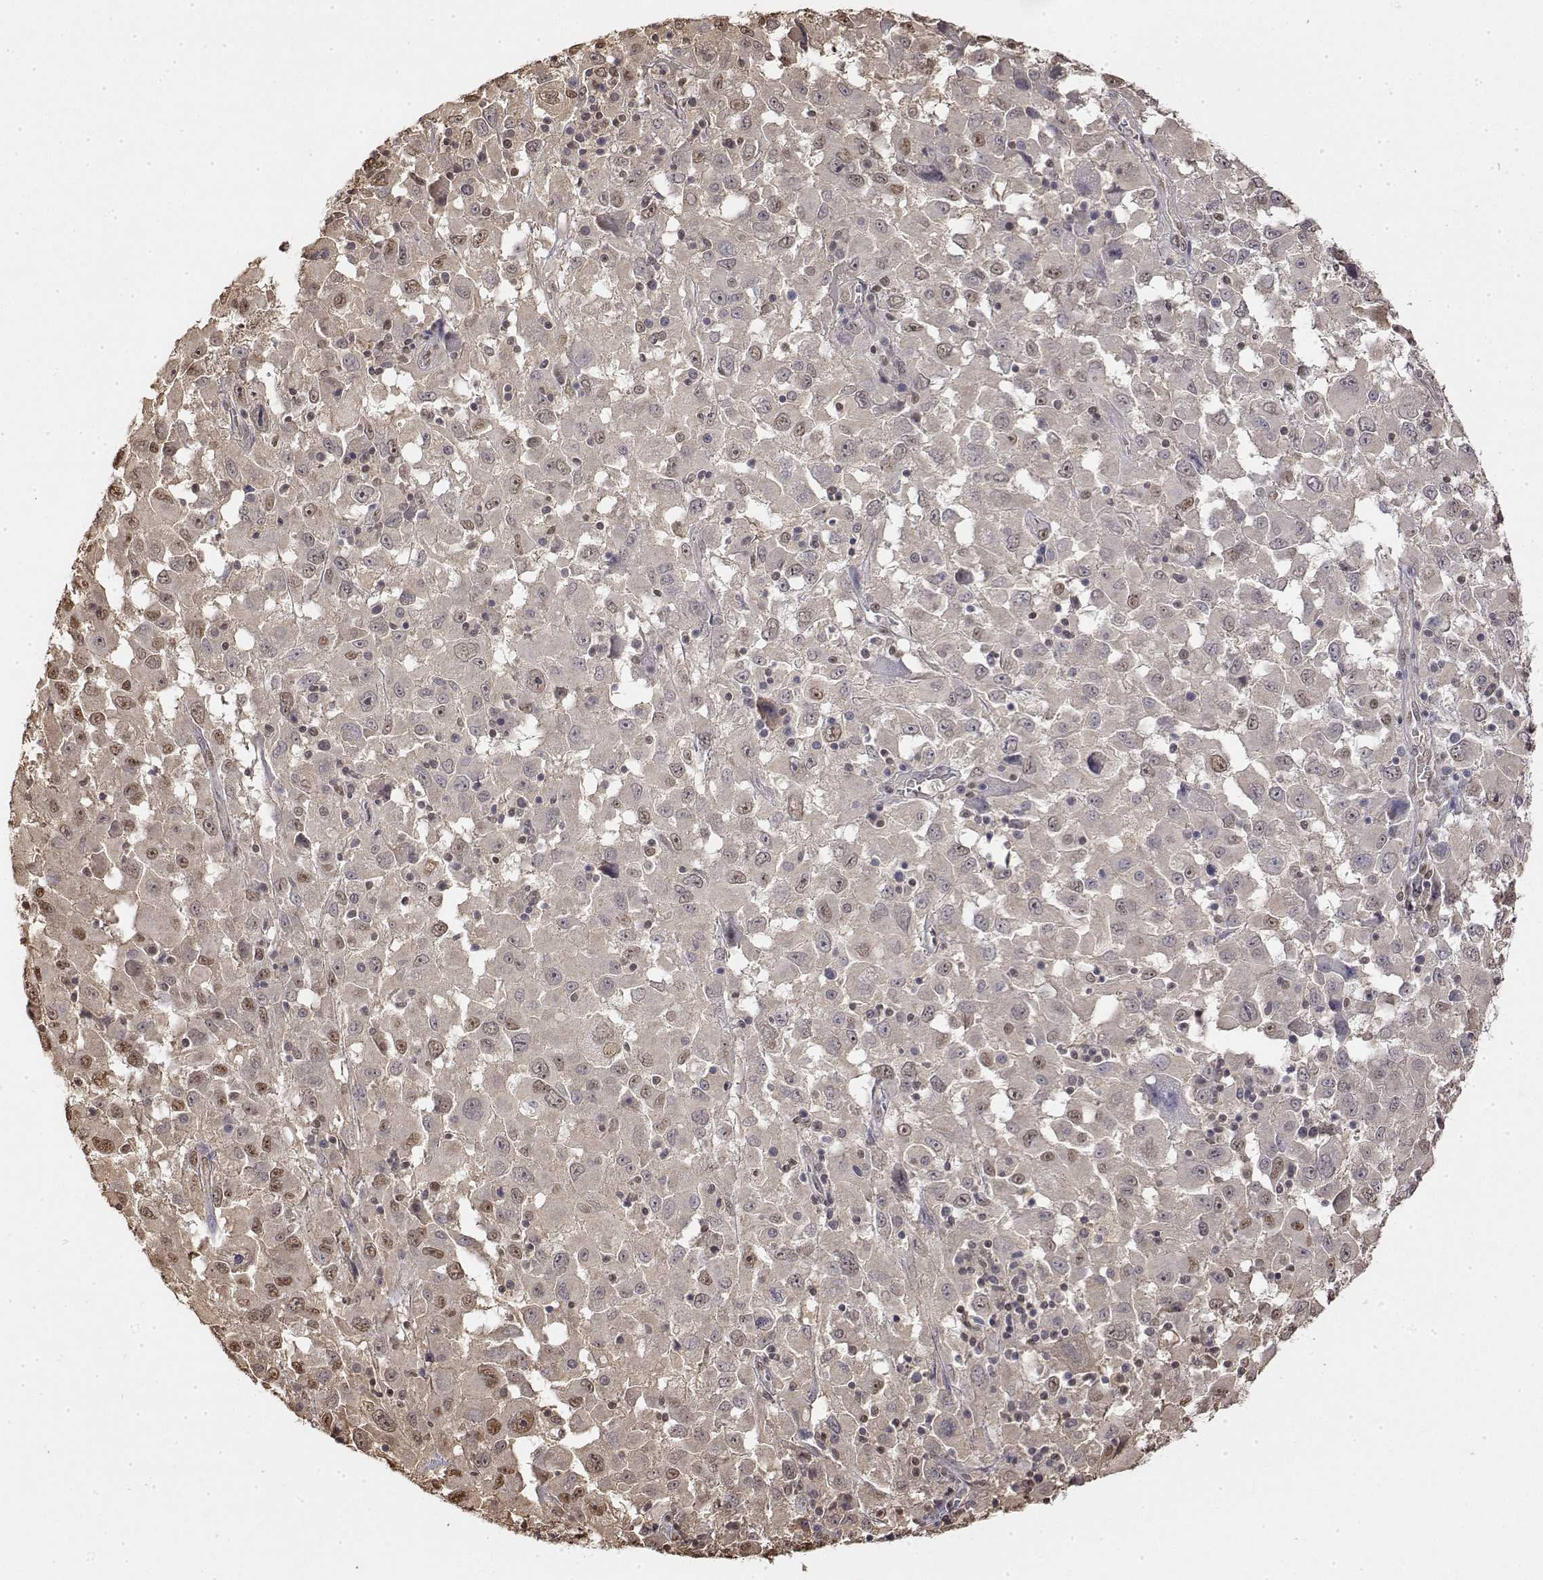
{"staining": {"intensity": "moderate", "quantity": ">75%", "location": "nuclear"}, "tissue": "melanoma", "cell_type": "Tumor cells", "image_type": "cancer", "snomed": [{"axis": "morphology", "description": "Malignant melanoma, Metastatic site"}, {"axis": "topography", "description": "Soft tissue"}], "caption": "The image shows immunohistochemical staining of melanoma. There is moderate nuclear positivity is seen in approximately >75% of tumor cells.", "gene": "TPI1", "patient": {"sex": "male", "age": 50}}